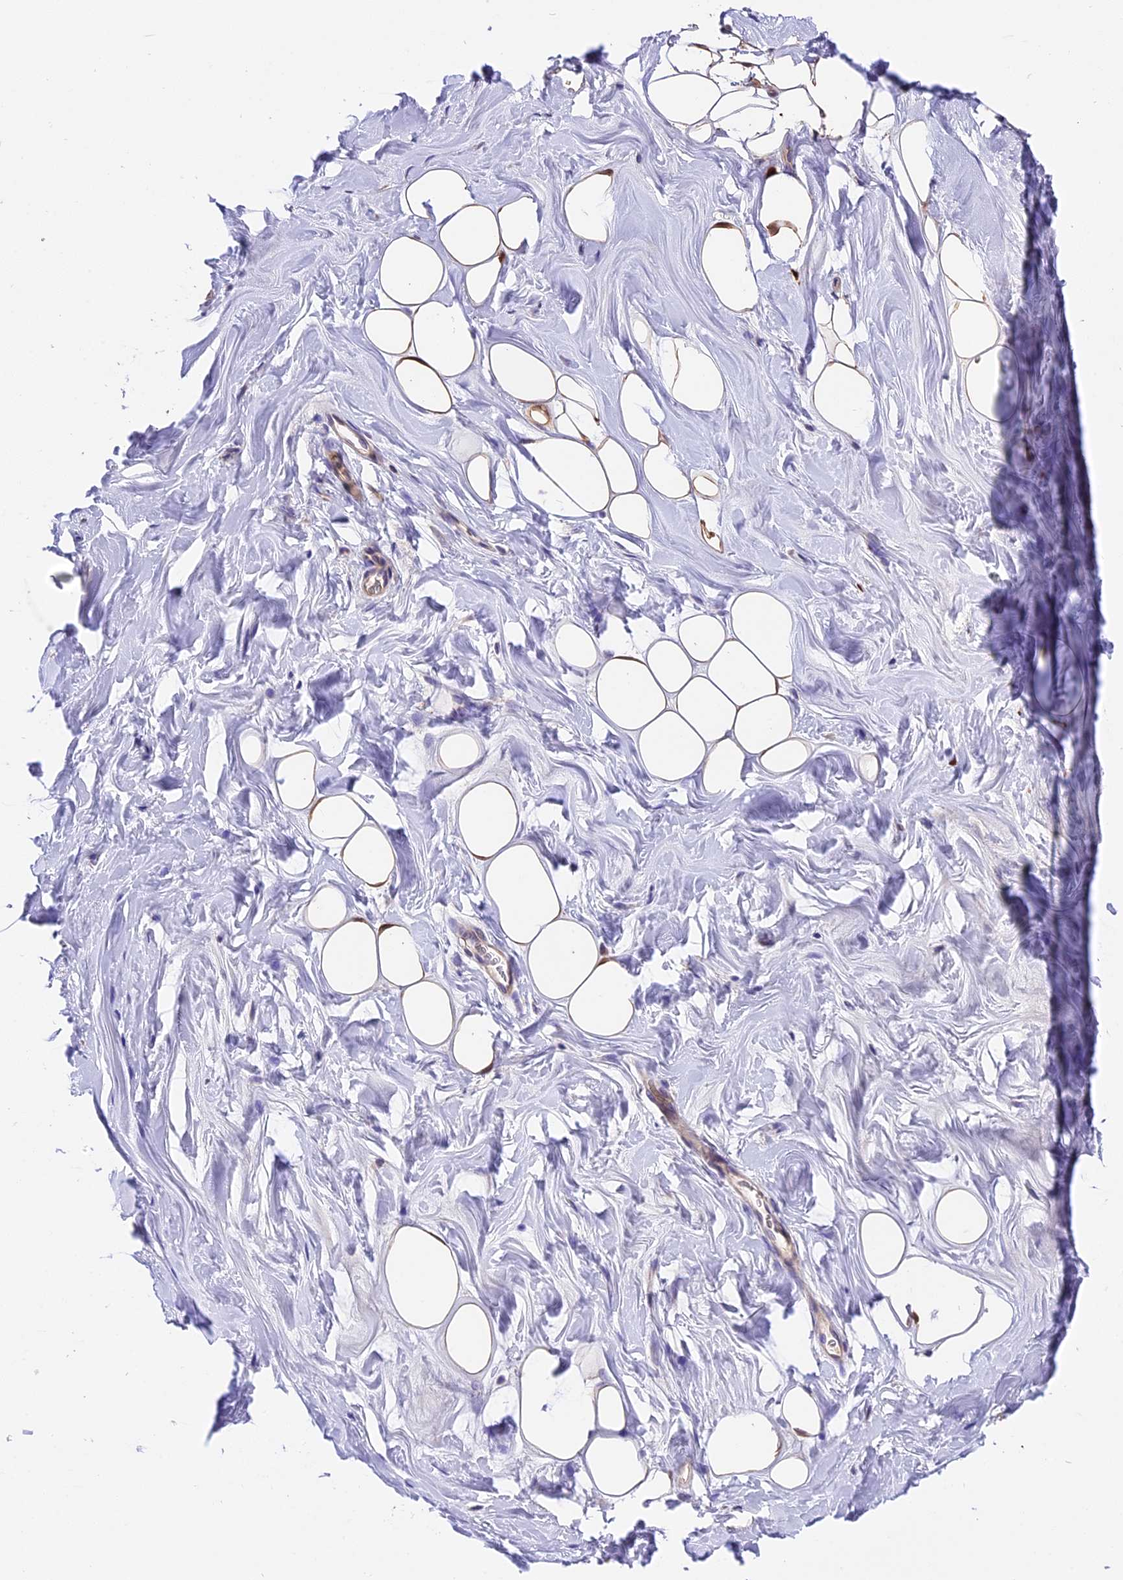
{"staining": {"intensity": "moderate", "quantity": "25%-75%", "location": "cytoplasmic/membranous"}, "tissue": "adipose tissue", "cell_type": "Adipocytes", "image_type": "normal", "snomed": [{"axis": "morphology", "description": "Normal tissue, NOS"}, {"axis": "topography", "description": "Breast"}], "caption": "Adipocytes demonstrate medium levels of moderate cytoplasmic/membranous positivity in about 25%-75% of cells in benign human adipose tissue.", "gene": "MAP3K7CL", "patient": {"sex": "female", "age": 26}}